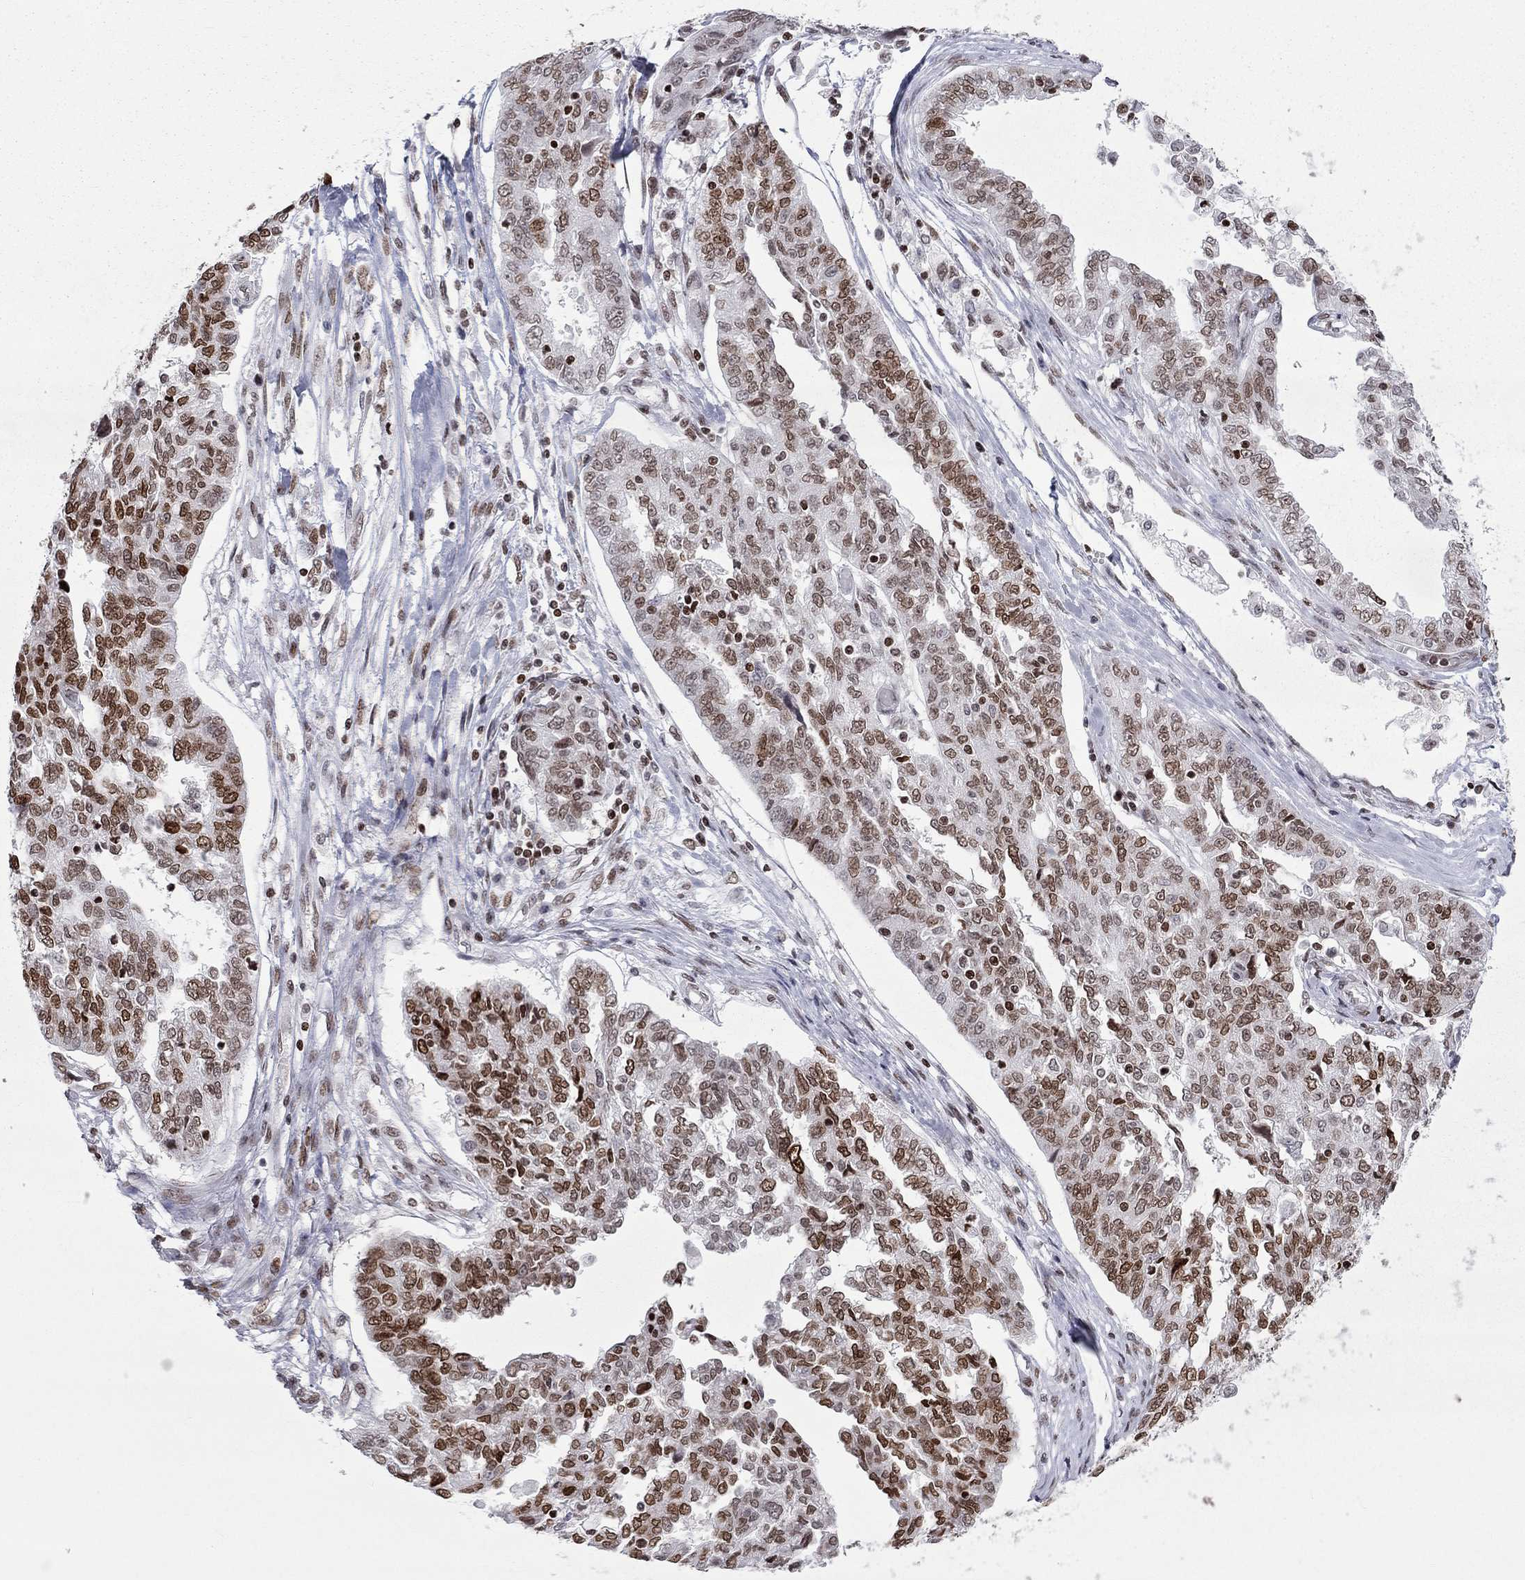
{"staining": {"intensity": "moderate", "quantity": "25%-75%", "location": "nuclear"}, "tissue": "ovarian cancer", "cell_type": "Tumor cells", "image_type": "cancer", "snomed": [{"axis": "morphology", "description": "Cystadenocarcinoma, serous, NOS"}, {"axis": "topography", "description": "Ovary"}], "caption": "Approximately 25%-75% of tumor cells in serous cystadenocarcinoma (ovarian) reveal moderate nuclear protein expression as visualized by brown immunohistochemical staining.", "gene": "H2AX", "patient": {"sex": "female", "age": 67}}